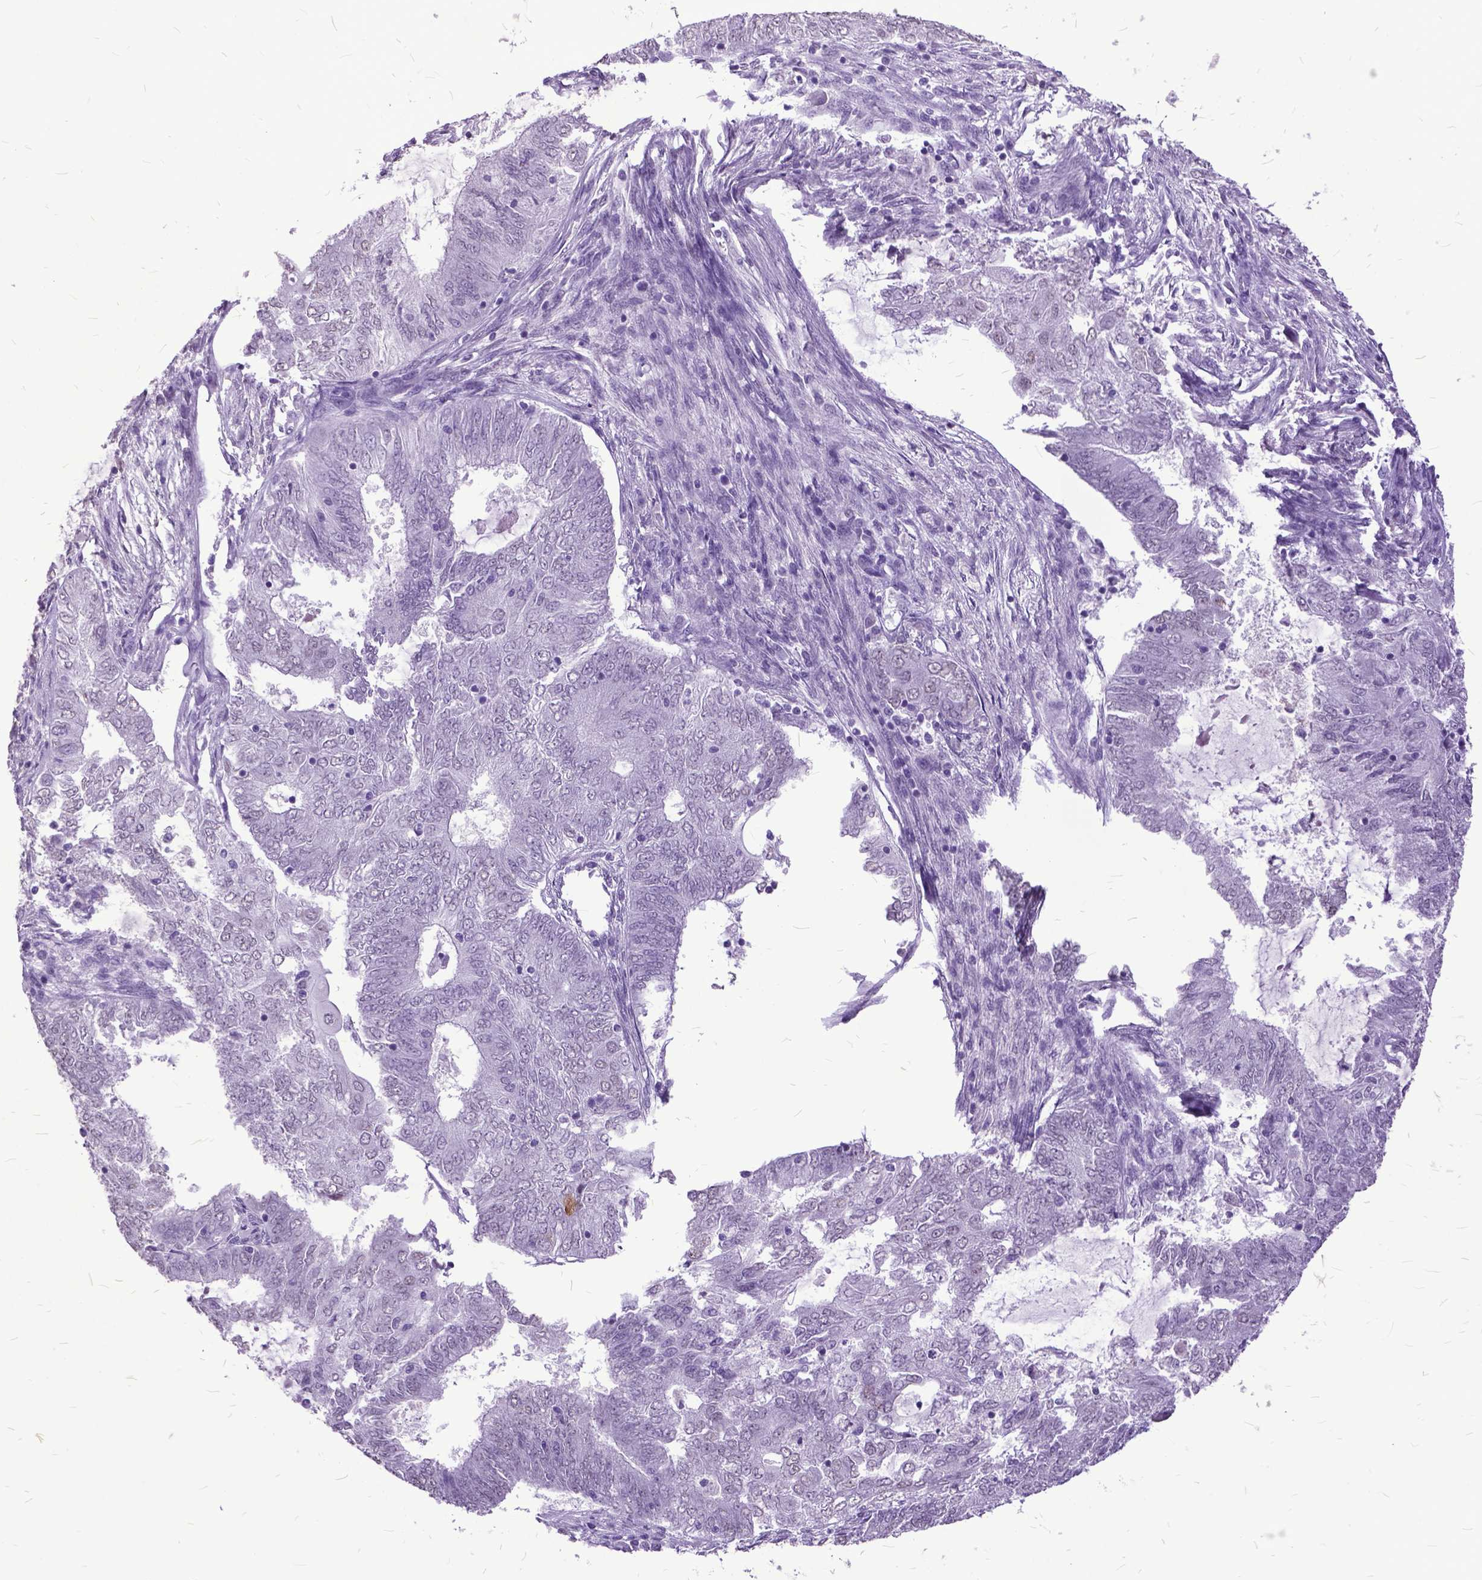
{"staining": {"intensity": "negative", "quantity": "none", "location": "none"}, "tissue": "endometrial cancer", "cell_type": "Tumor cells", "image_type": "cancer", "snomed": [{"axis": "morphology", "description": "Adenocarcinoma, NOS"}, {"axis": "topography", "description": "Endometrium"}], "caption": "High power microscopy histopathology image of an immunohistochemistry image of endometrial adenocarcinoma, revealing no significant staining in tumor cells.", "gene": "MARCHF10", "patient": {"sex": "female", "age": 62}}